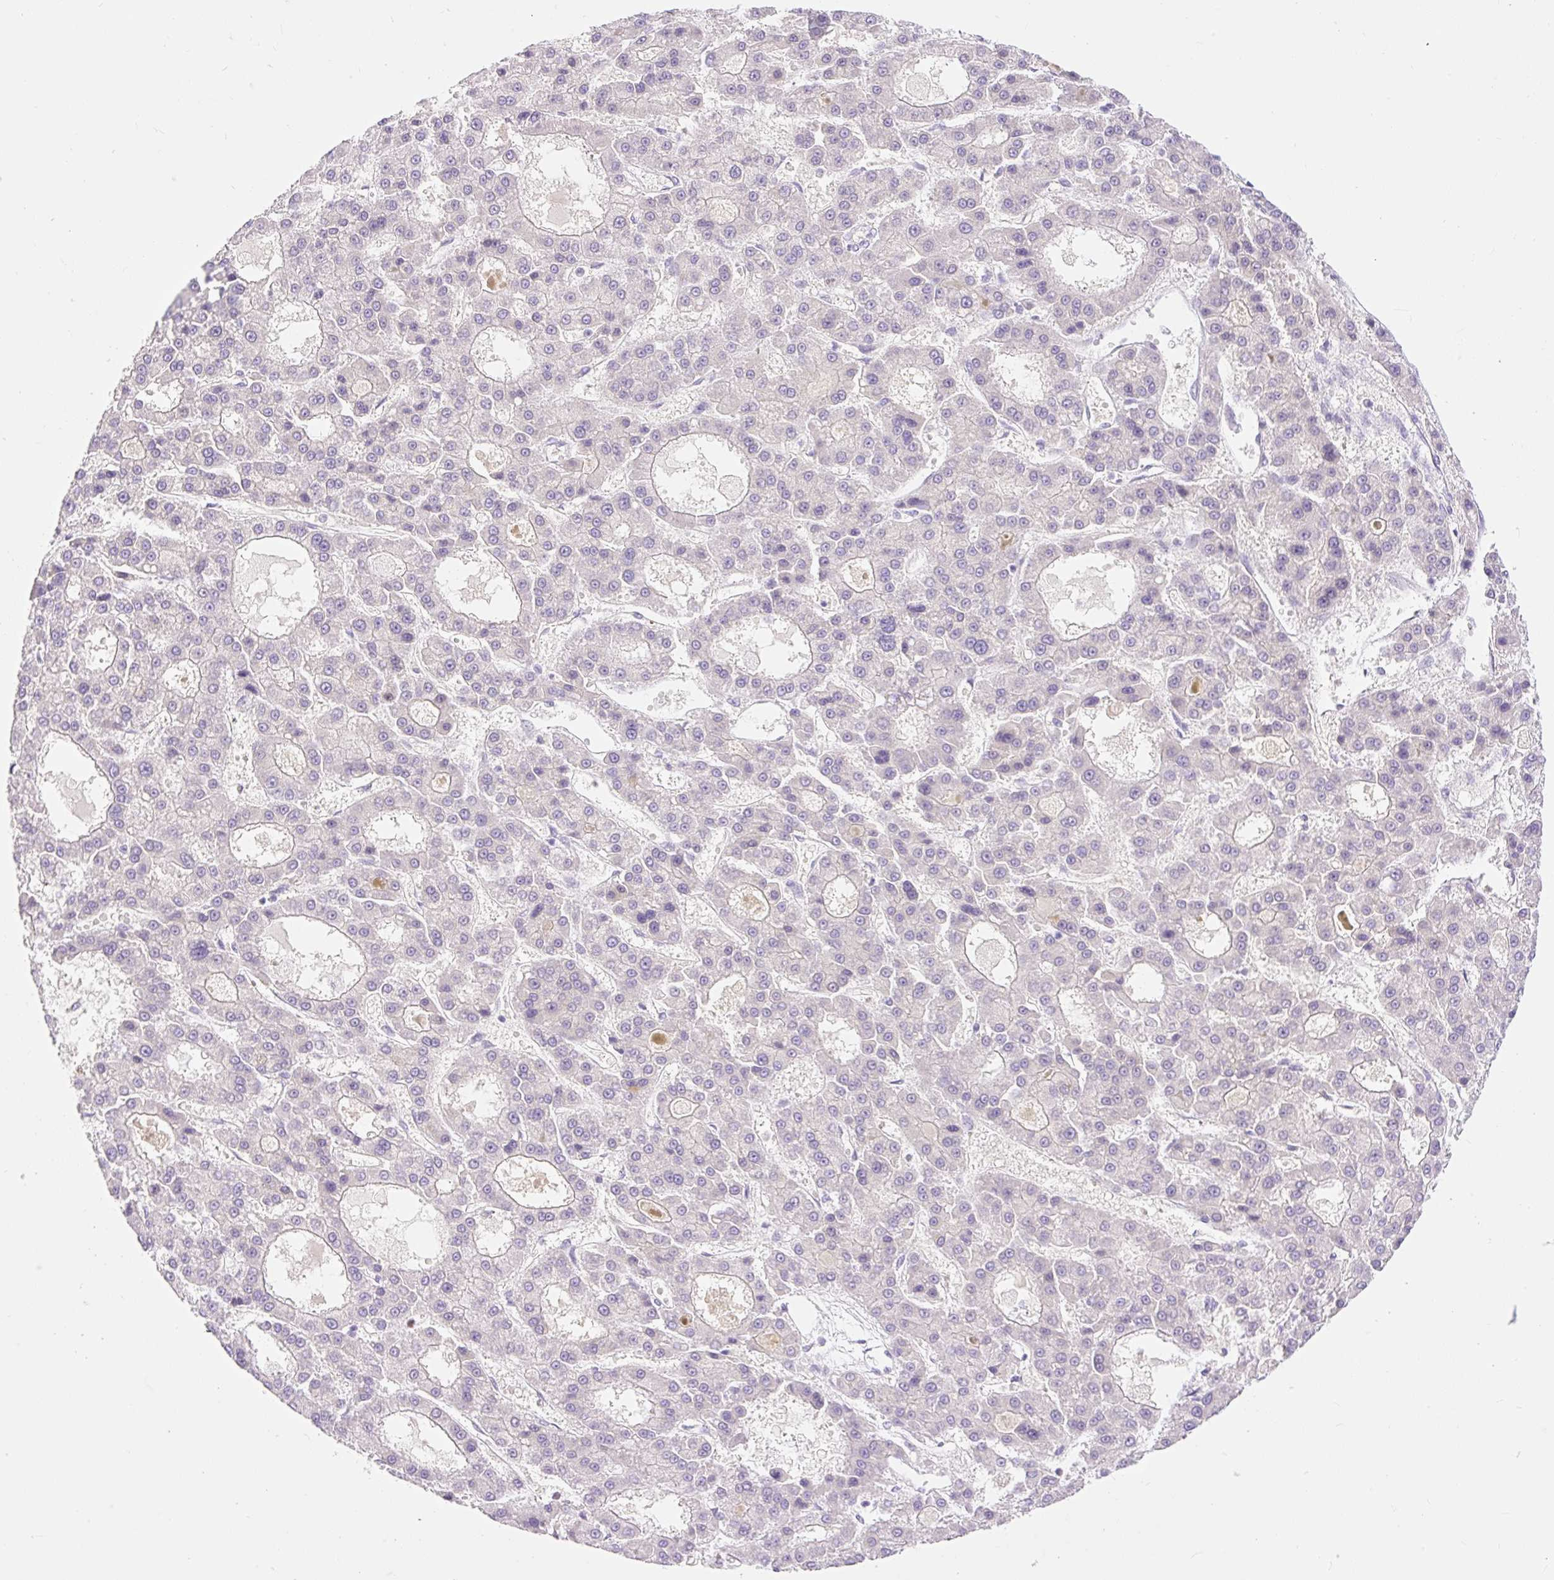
{"staining": {"intensity": "negative", "quantity": "none", "location": "none"}, "tissue": "liver cancer", "cell_type": "Tumor cells", "image_type": "cancer", "snomed": [{"axis": "morphology", "description": "Carcinoma, Hepatocellular, NOS"}, {"axis": "topography", "description": "Liver"}], "caption": "There is no significant positivity in tumor cells of liver cancer (hepatocellular carcinoma).", "gene": "SLC25A40", "patient": {"sex": "male", "age": 70}}